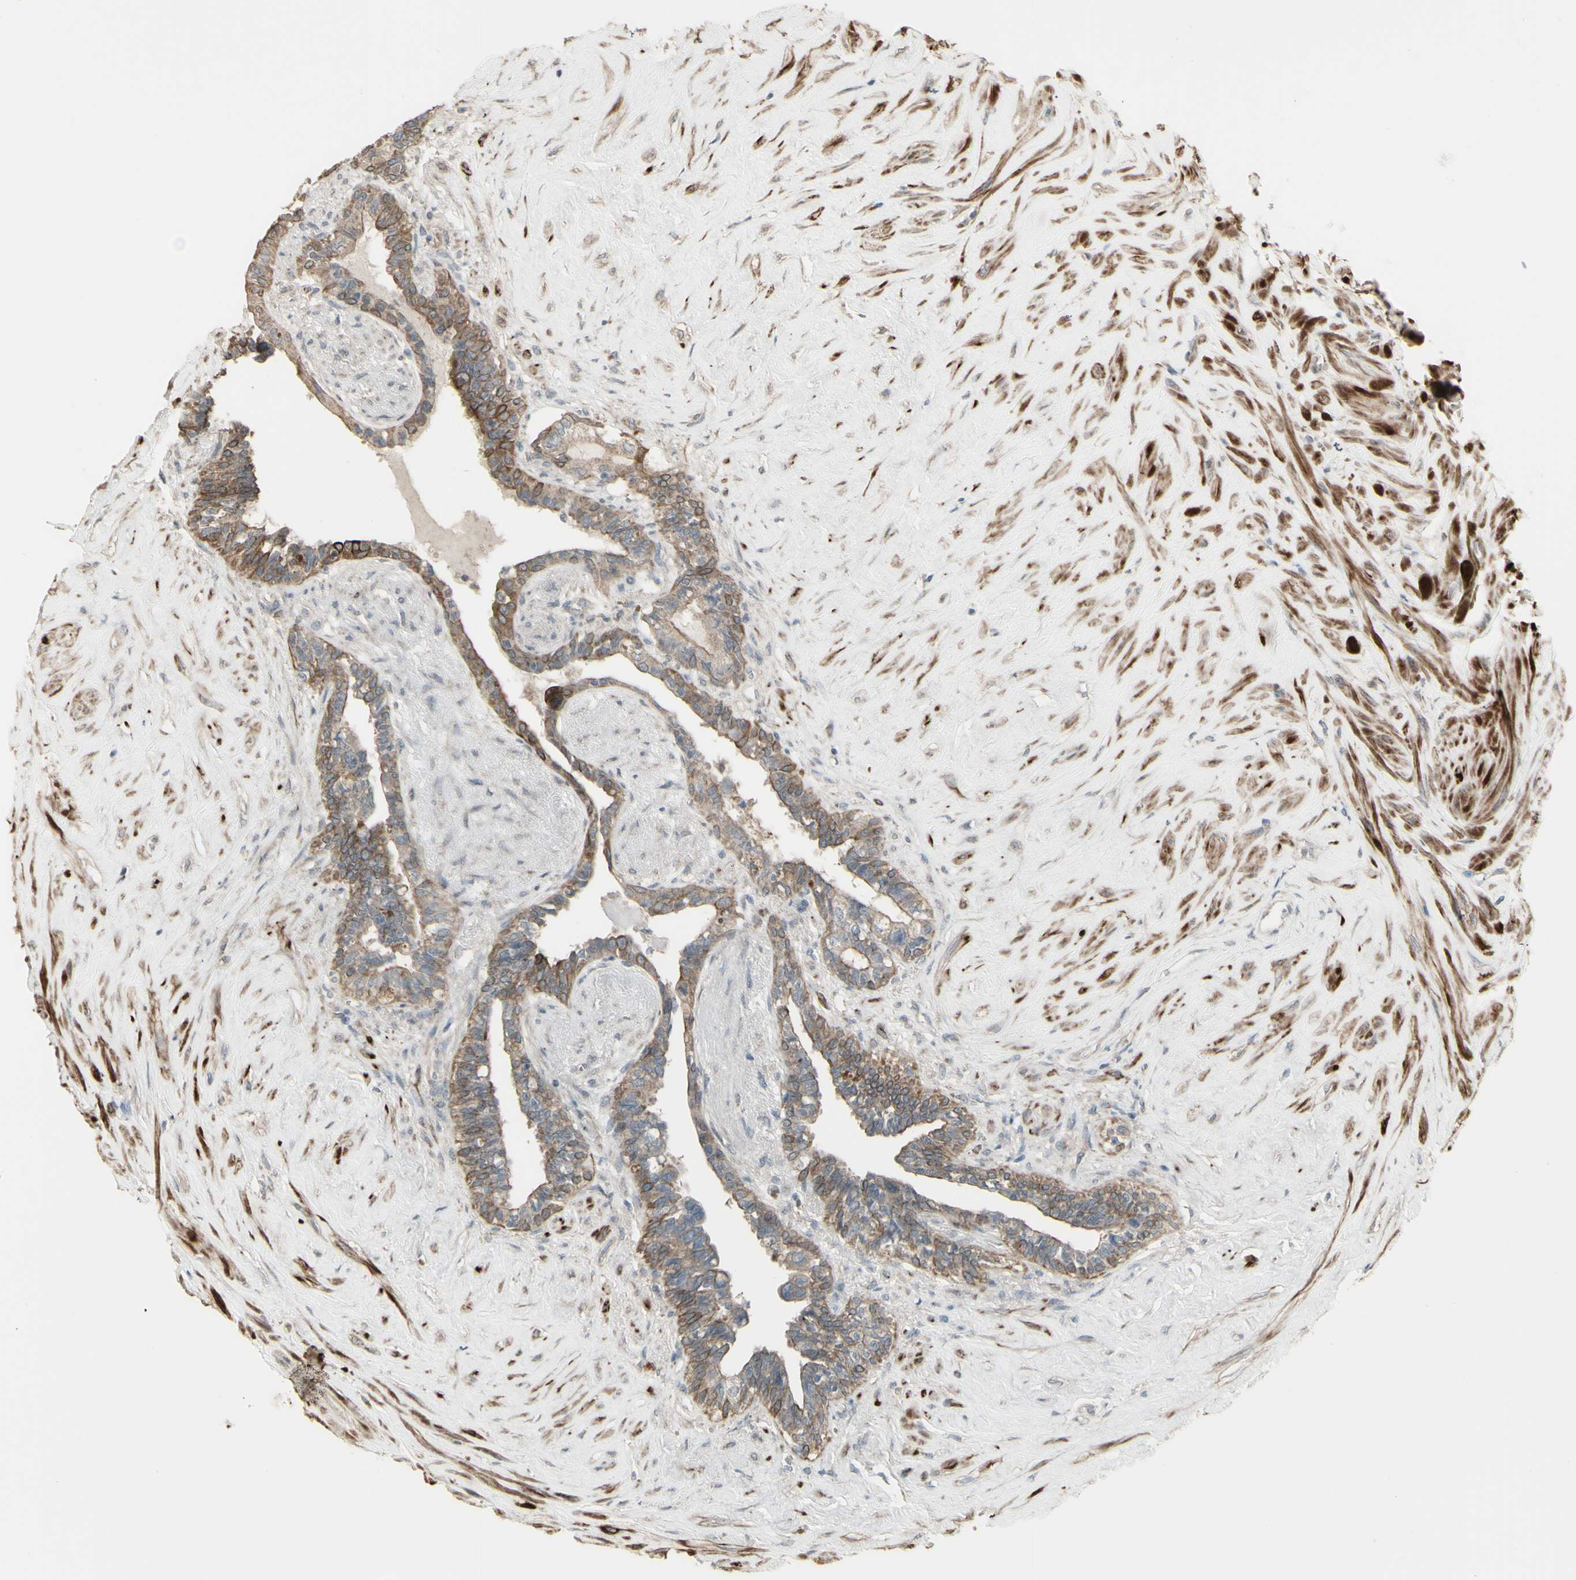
{"staining": {"intensity": "weak", "quantity": ">75%", "location": "cytoplasmic/membranous,nuclear"}, "tissue": "seminal vesicle", "cell_type": "Glandular cells", "image_type": "normal", "snomed": [{"axis": "morphology", "description": "Normal tissue, NOS"}, {"axis": "topography", "description": "Seminal veicle"}], "caption": "Glandular cells exhibit weak cytoplasmic/membranous,nuclear positivity in about >75% of cells in unremarkable seminal vesicle. (Stains: DAB in brown, nuclei in blue, Microscopy: brightfield microscopy at high magnification).", "gene": "GRAMD1B", "patient": {"sex": "male", "age": 63}}